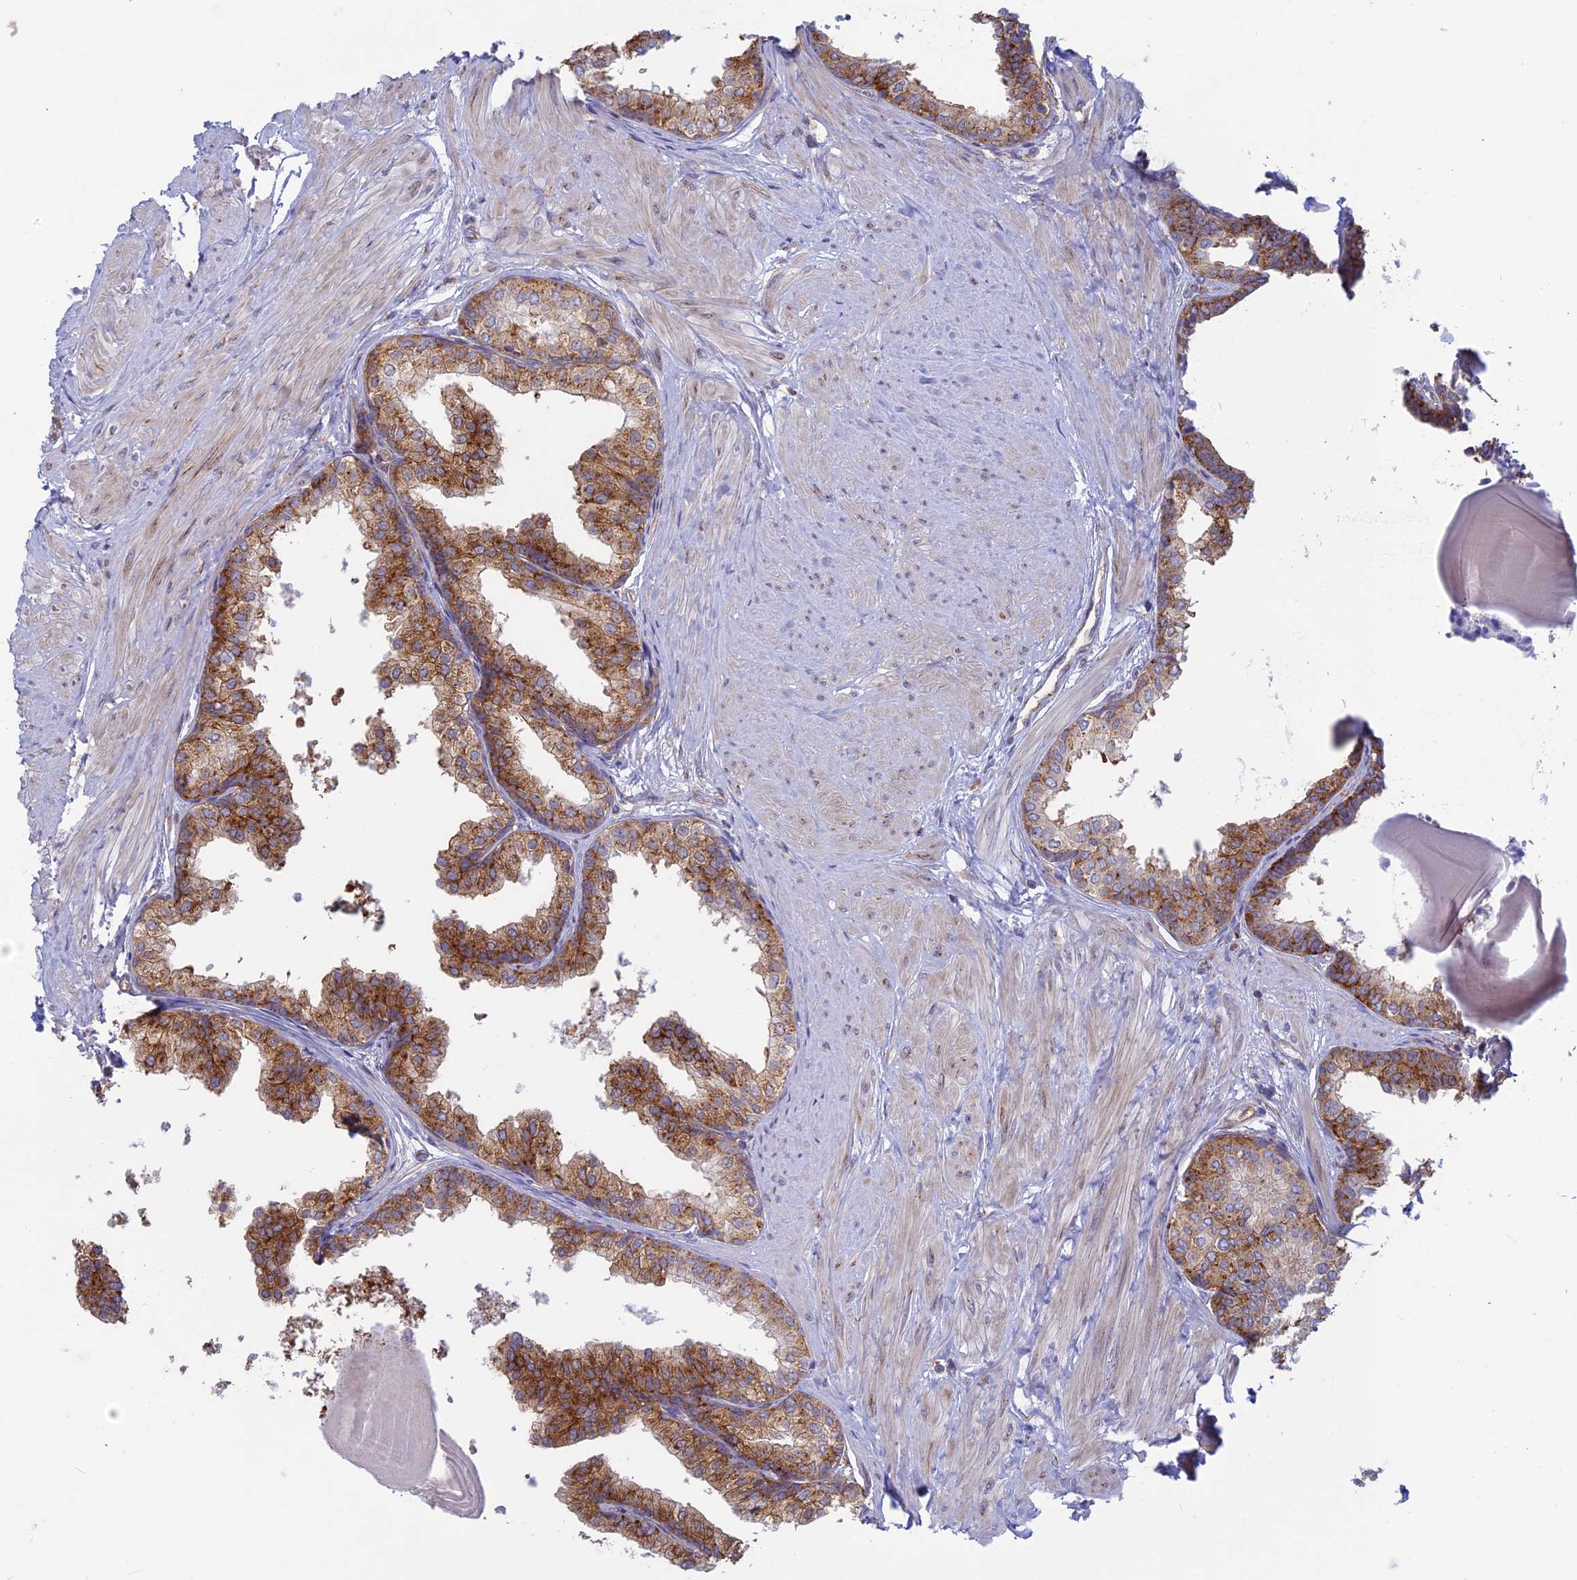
{"staining": {"intensity": "moderate", "quantity": ">75%", "location": "cytoplasmic/membranous"}, "tissue": "prostate", "cell_type": "Glandular cells", "image_type": "normal", "snomed": [{"axis": "morphology", "description": "Normal tissue, NOS"}, {"axis": "topography", "description": "Prostate"}], "caption": "There is medium levels of moderate cytoplasmic/membranous staining in glandular cells of benign prostate, as demonstrated by immunohistochemical staining (brown color).", "gene": "CLINT1", "patient": {"sex": "male", "age": 48}}